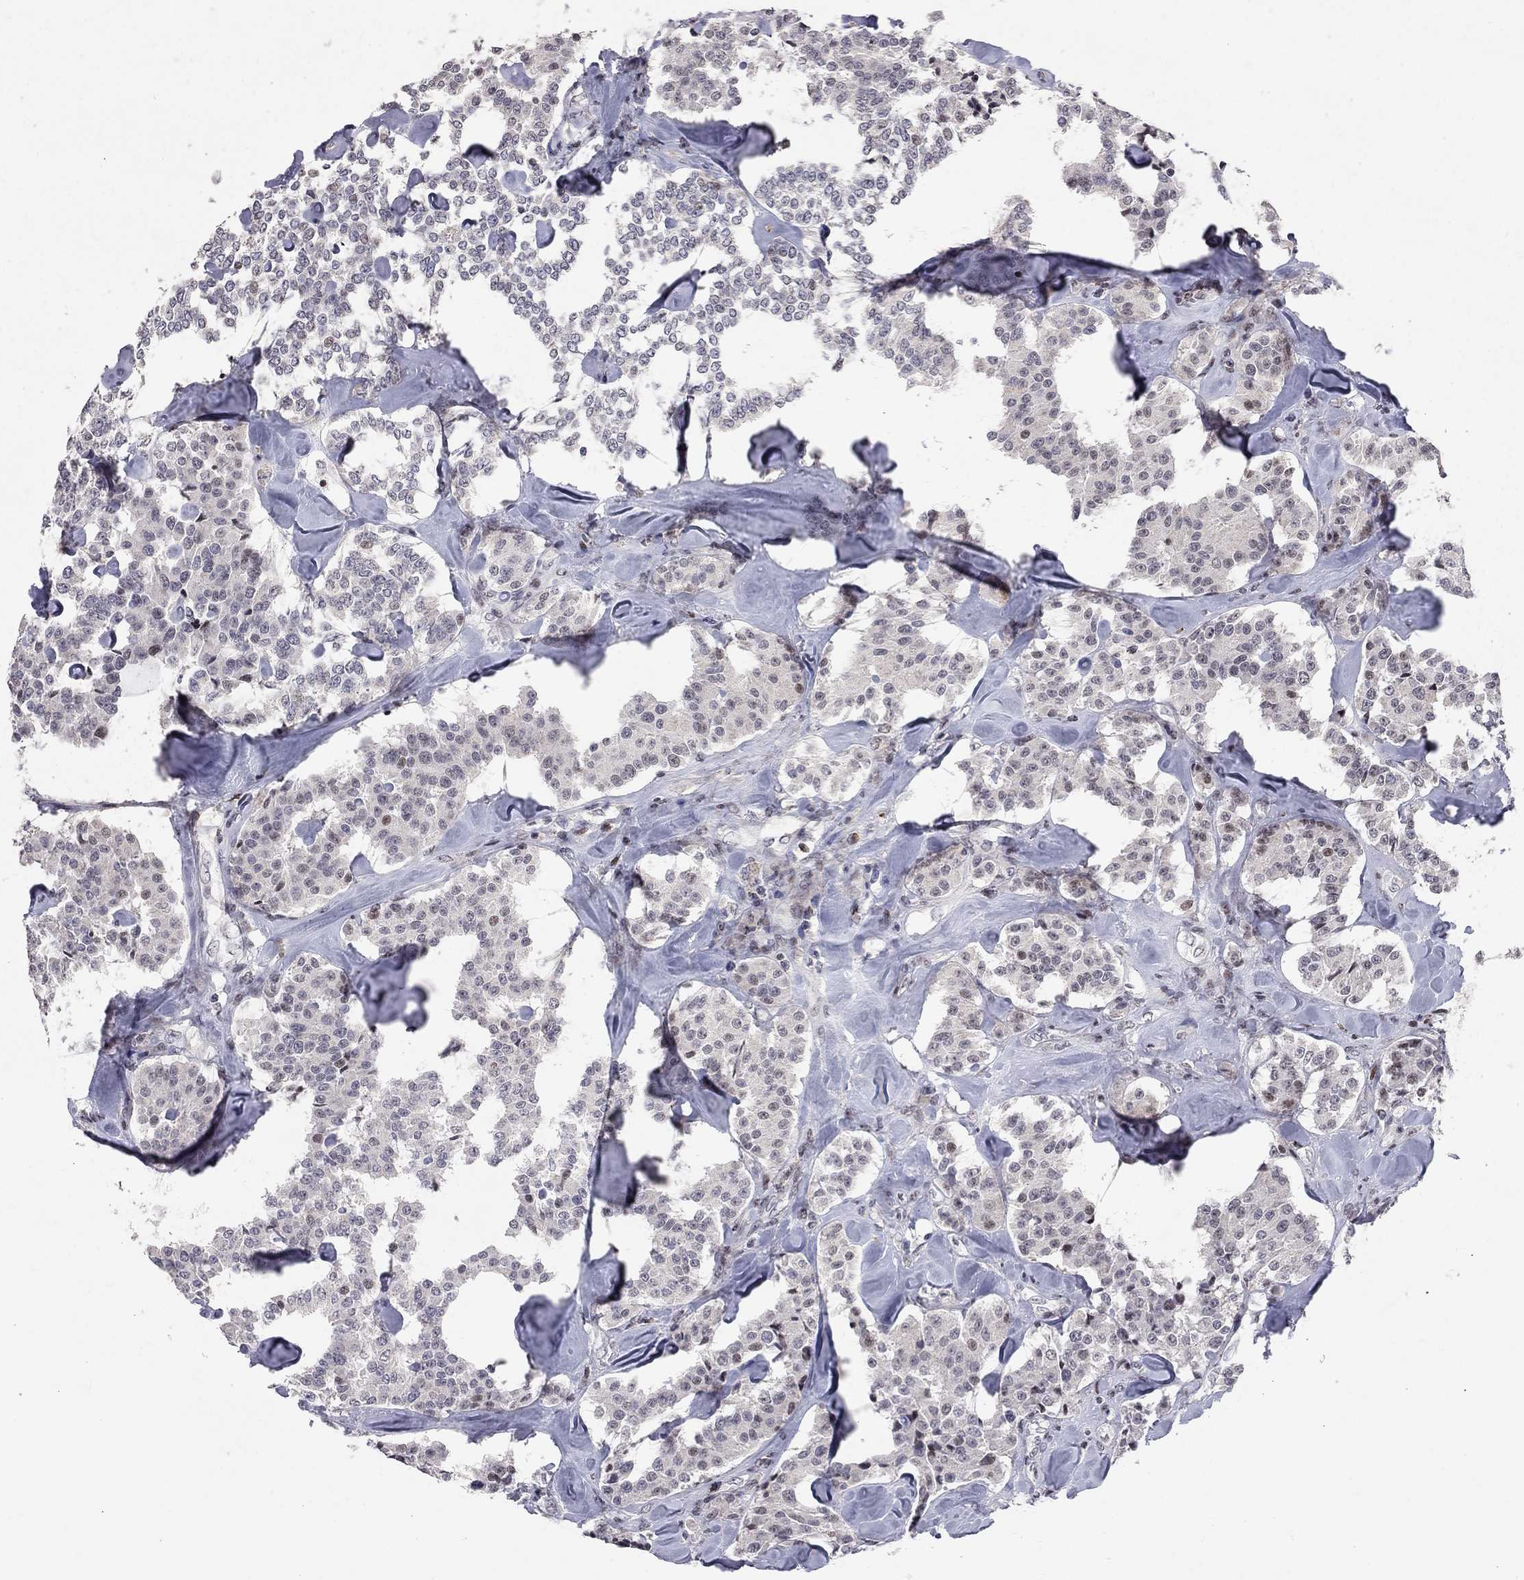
{"staining": {"intensity": "negative", "quantity": "none", "location": "none"}, "tissue": "carcinoid", "cell_type": "Tumor cells", "image_type": "cancer", "snomed": [{"axis": "morphology", "description": "Carcinoid, malignant, NOS"}, {"axis": "topography", "description": "Pancreas"}], "caption": "DAB immunohistochemical staining of human carcinoid reveals no significant positivity in tumor cells.", "gene": "HDAC3", "patient": {"sex": "male", "age": 41}}